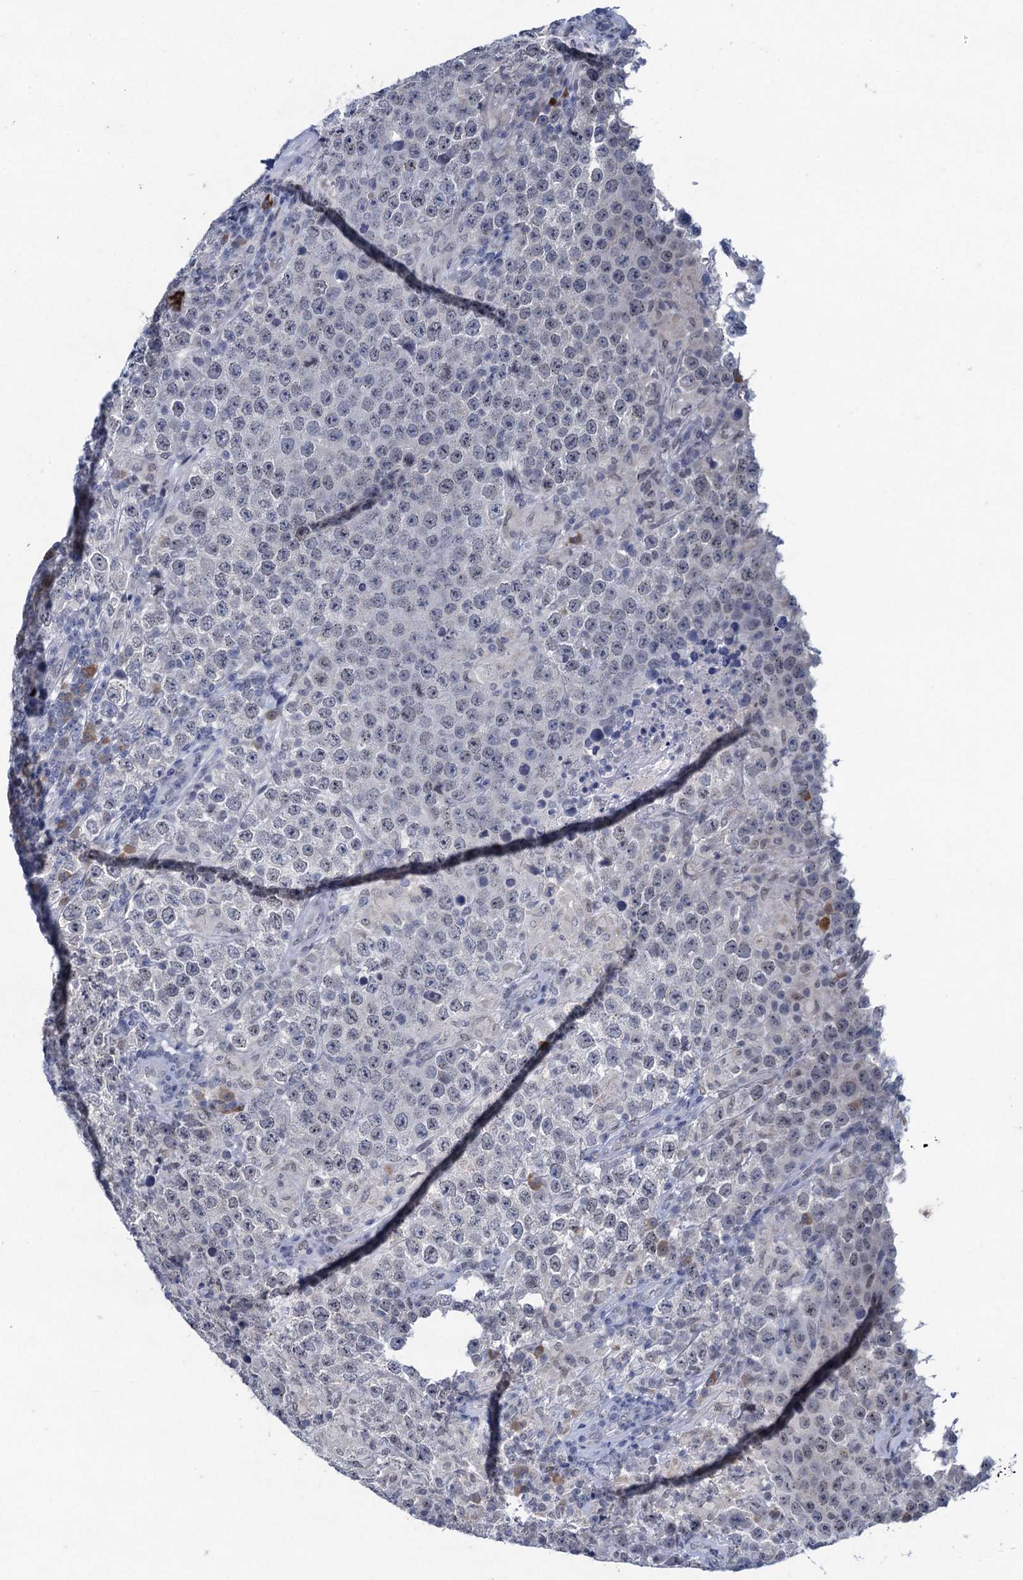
{"staining": {"intensity": "negative", "quantity": "none", "location": "none"}, "tissue": "testis cancer", "cell_type": "Tumor cells", "image_type": "cancer", "snomed": [{"axis": "morphology", "description": "Normal tissue, NOS"}, {"axis": "morphology", "description": "Urothelial carcinoma, High grade"}, {"axis": "morphology", "description": "Seminoma, NOS"}, {"axis": "morphology", "description": "Carcinoma, Embryonal, NOS"}, {"axis": "topography", "description": "Urinary bladder"}, {"axis": "topography", "description": "Testis"}], "caption": "Immunohistochemical staining of human embryonal carcinoma (testis) exhibits no significant staining in tumor cells.", "gene": "HAPSTR1", "patient": {"sex": "male", "age": 41}}